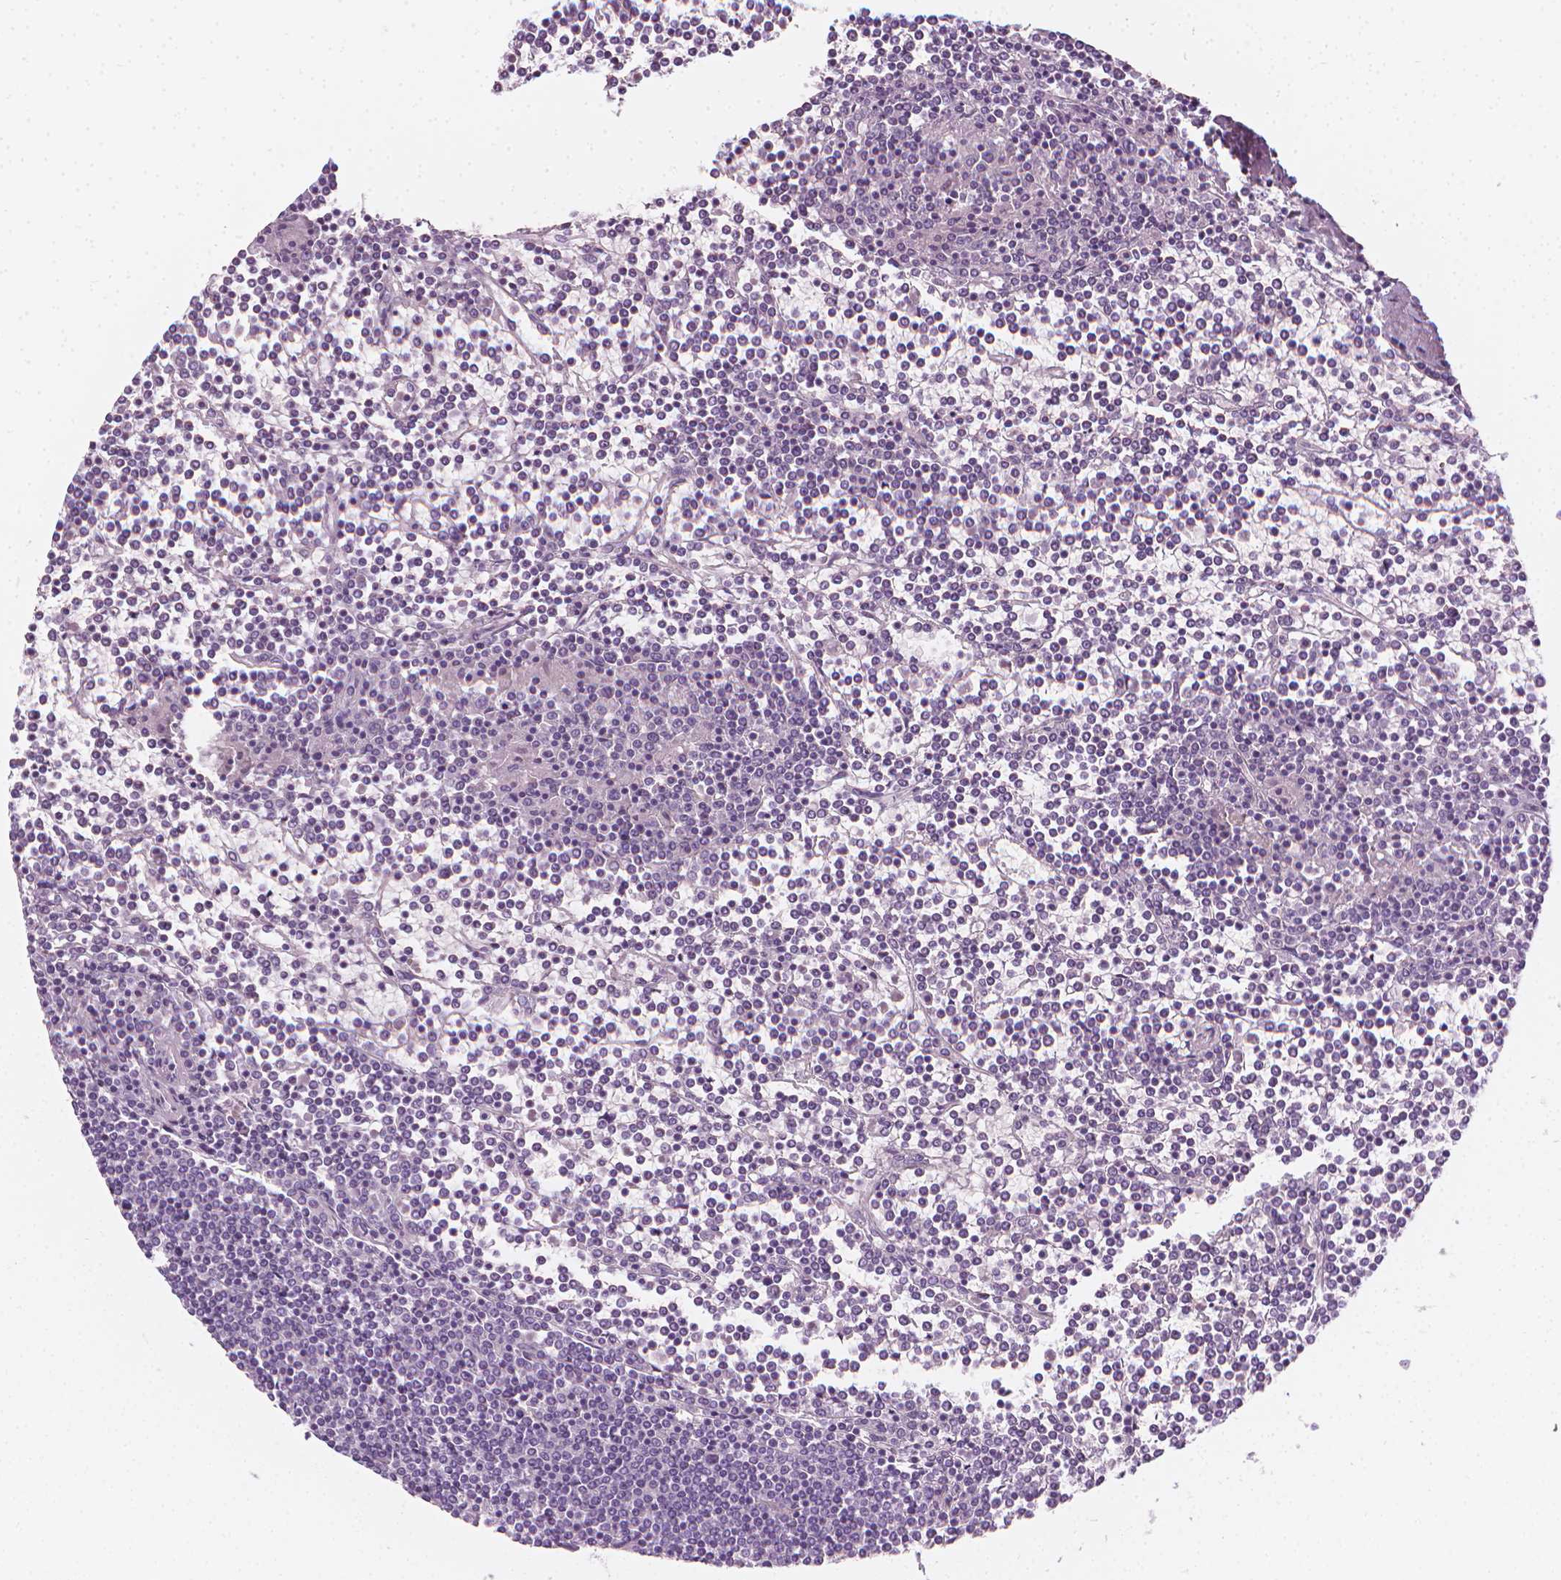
{"staining": {"intensity": "negative", "quantity": "none", "location": "none"}, "tissue": "lymphoma", "cell_type": "Tumor cells", "image_type": "cancer", "snomed": [{"axis": "morphology", "description": "Malignant lymphoma, non-Hodgkin's type, Low grade"}, {"axis": "topography", "description": "Spleen"}], "caption": "Immunohistochemistry of human lymphoma reveals no positivity in tumor cells. (Stains: DAB immunohistochemistry (IHC) with hematoxylin counter stain, Microscopy: brightfield microscopy at high magnification).", "gene": "SCG3", "patient": {"sex": "female", "age": 19}}